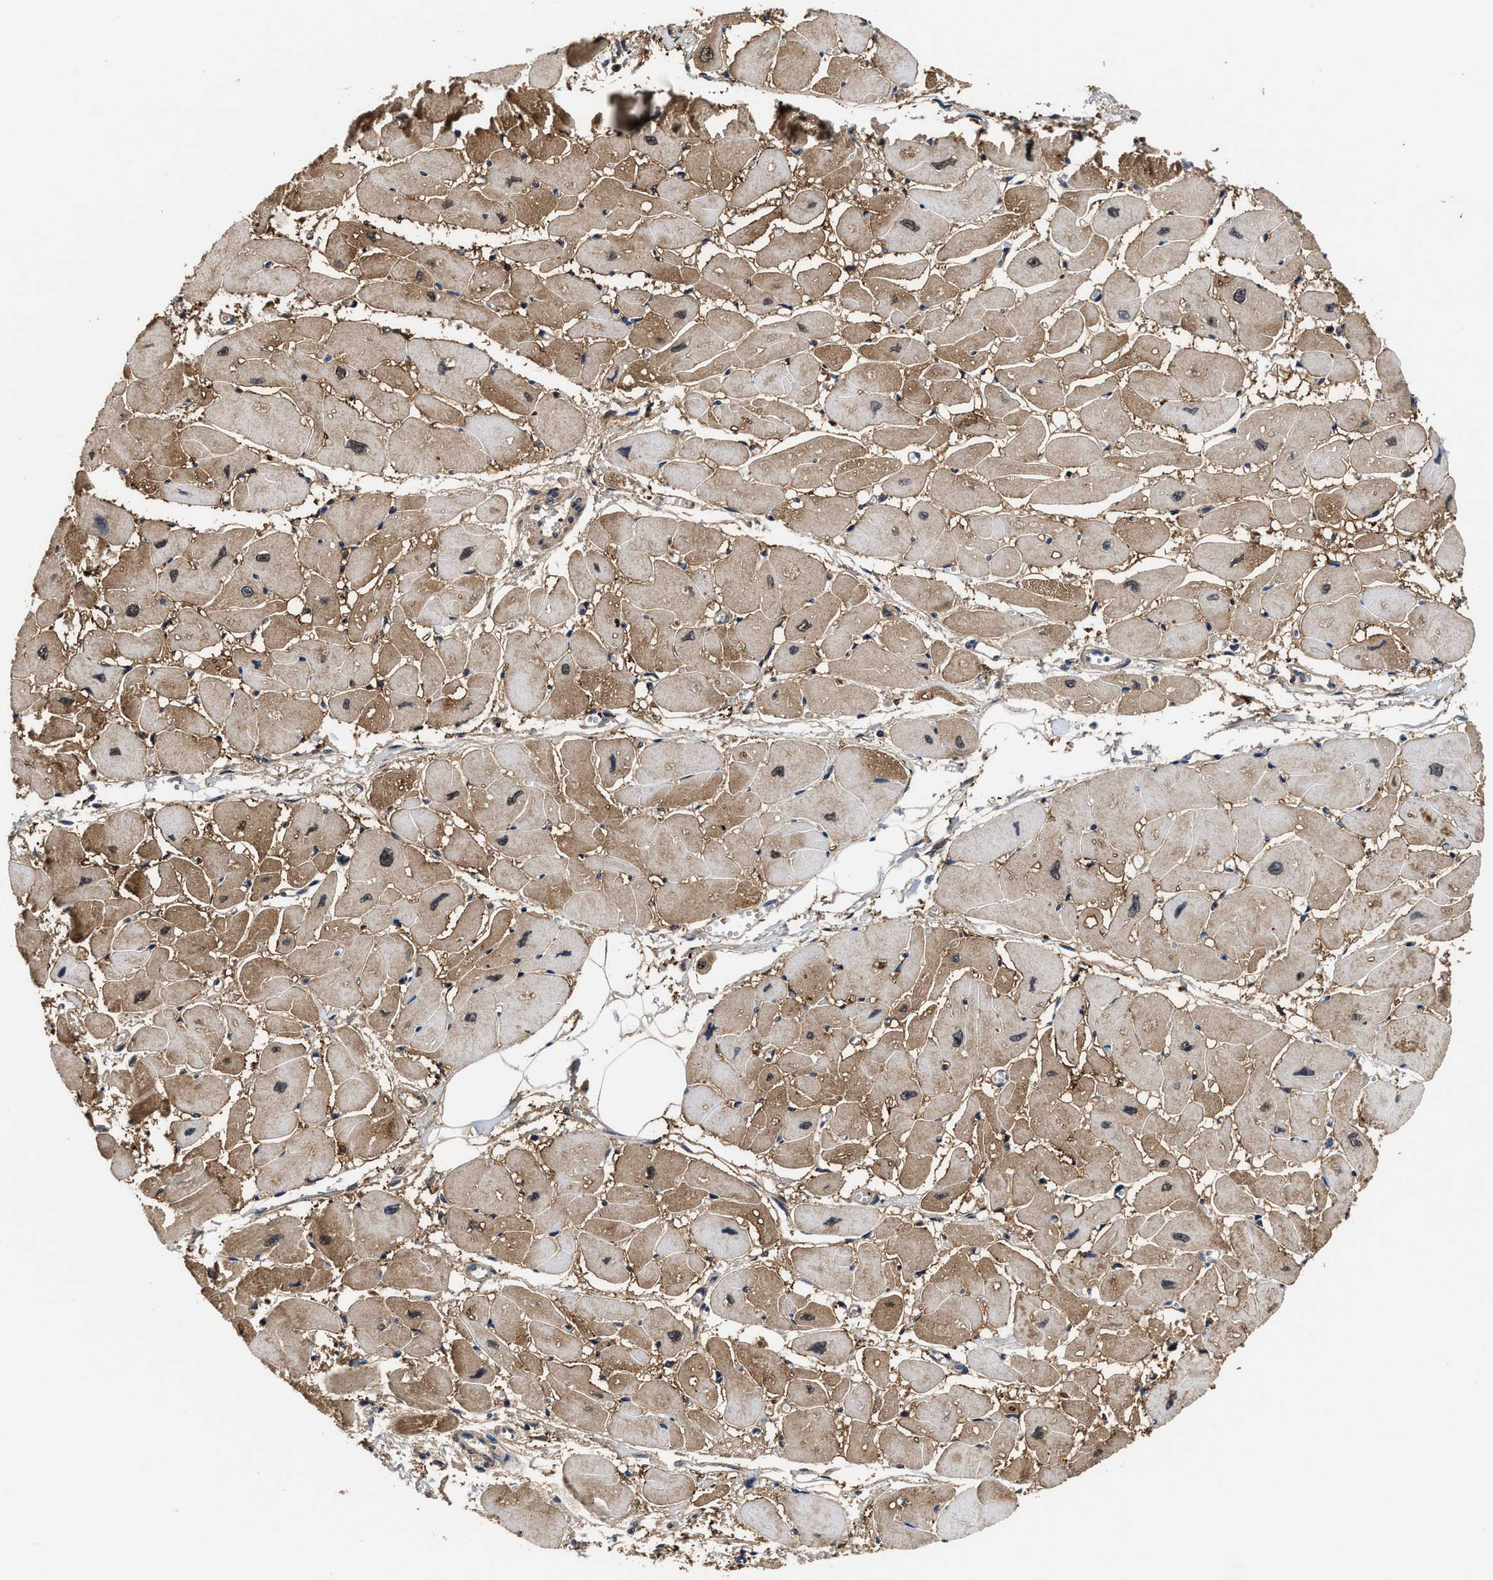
{"staining": {"intensity": "moderate", "quantity": ">75%", "location": "cytoplasmic/membranous,nuclear"}, "tissue": "heart muscle", "cell_type": "Cardiomyocytes", "image_type": "normal", "snomed": [{"axis": "morphology", "description": "Normal tissue, NOS"}, {"axis": "topography", "description": "Heart"}], "caption": "Moderate cytoplasmic/membranous,nuclear protein staining is seen in approximately >75% of cardiomyocytes in heart muscle. The protein of interest is stained brown, and the nuclei are stained in blue (DAB (3,3'-diaminobenzidine) IHC with brightfield microscopy, high magnification).", "gene": "KIF12", "patient": {"sex": "female", "age": 54}}